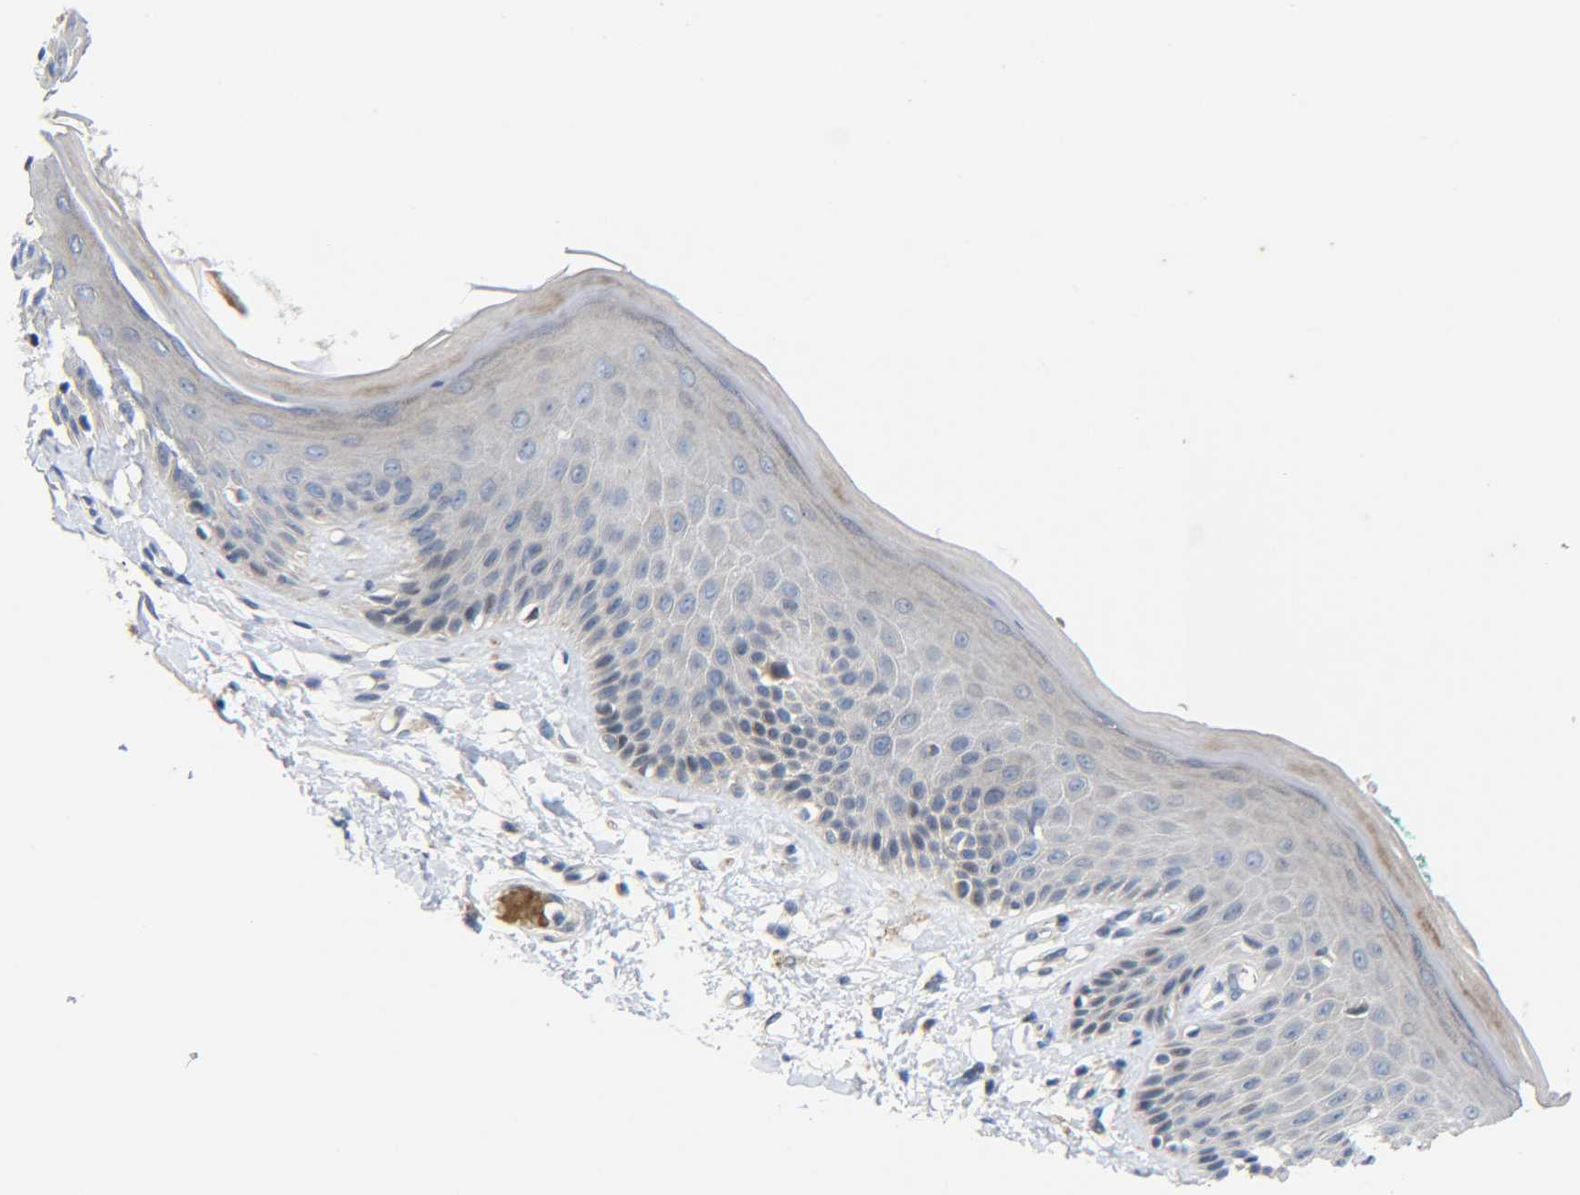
{"staining": {"intensity": "negative", "quantity": "none", "location": "none"}, "tissue": "skin", "cell_type": "Epidermal cells", "image_type": "normal", "snomed": [{"axis": "morphology", "description": "Normal tissue, NOS"}, {"axis": "topography", "description": "Vulva"}], "caption": "There is no significant staining in epidermal cells of skin. (DAB immunohistochemistry (IHC), high magnification).", "gene": "CMTM1", "patient": {"sex": "female", "age": 73}}